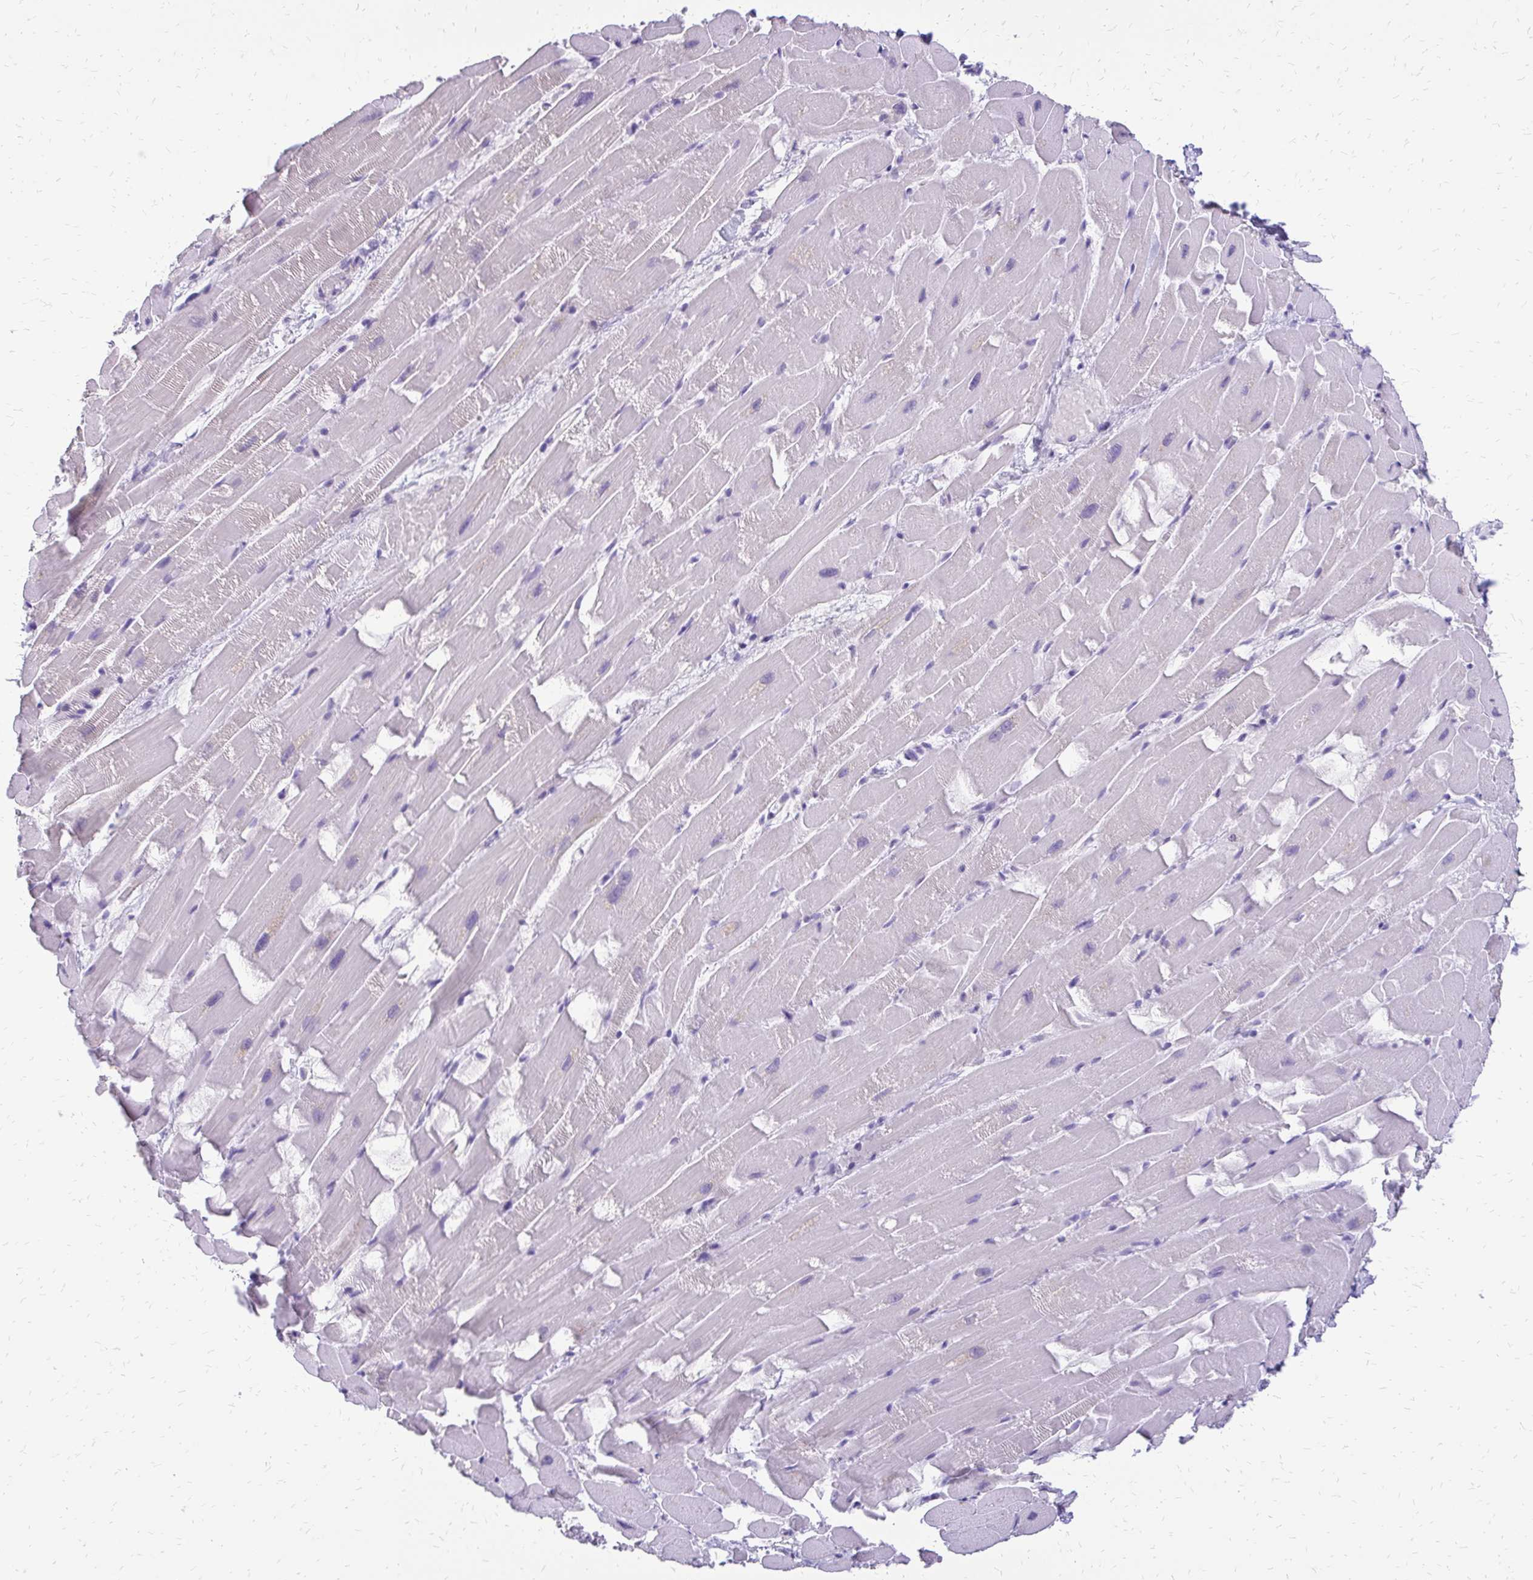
{"staining": {"intensity": "negative", "quantity": "none", "location": "none"}, "tissue": "heart muscle", "cell_type": "Cardiomyocytes", "image_type": "normal", "snomed": [{"axis": "morphology", "description": "Normal tissue, NOS"}, {"axis": "topography", "description": "Heart"}], "caption": "This is a image of immunohistochemistry (IHC) staining of normal heart muscle, which shows no expression in cardiomyocytes. The staining was performed using DAB (3,3'-diaminobenzidine) to visualize the protein expression in brown, while the nuclei were stained in blue with hematoxylin (Magnification: 20x).", "gene": "SLC32A1", "patient": {"sex": "male", "age": 37}}